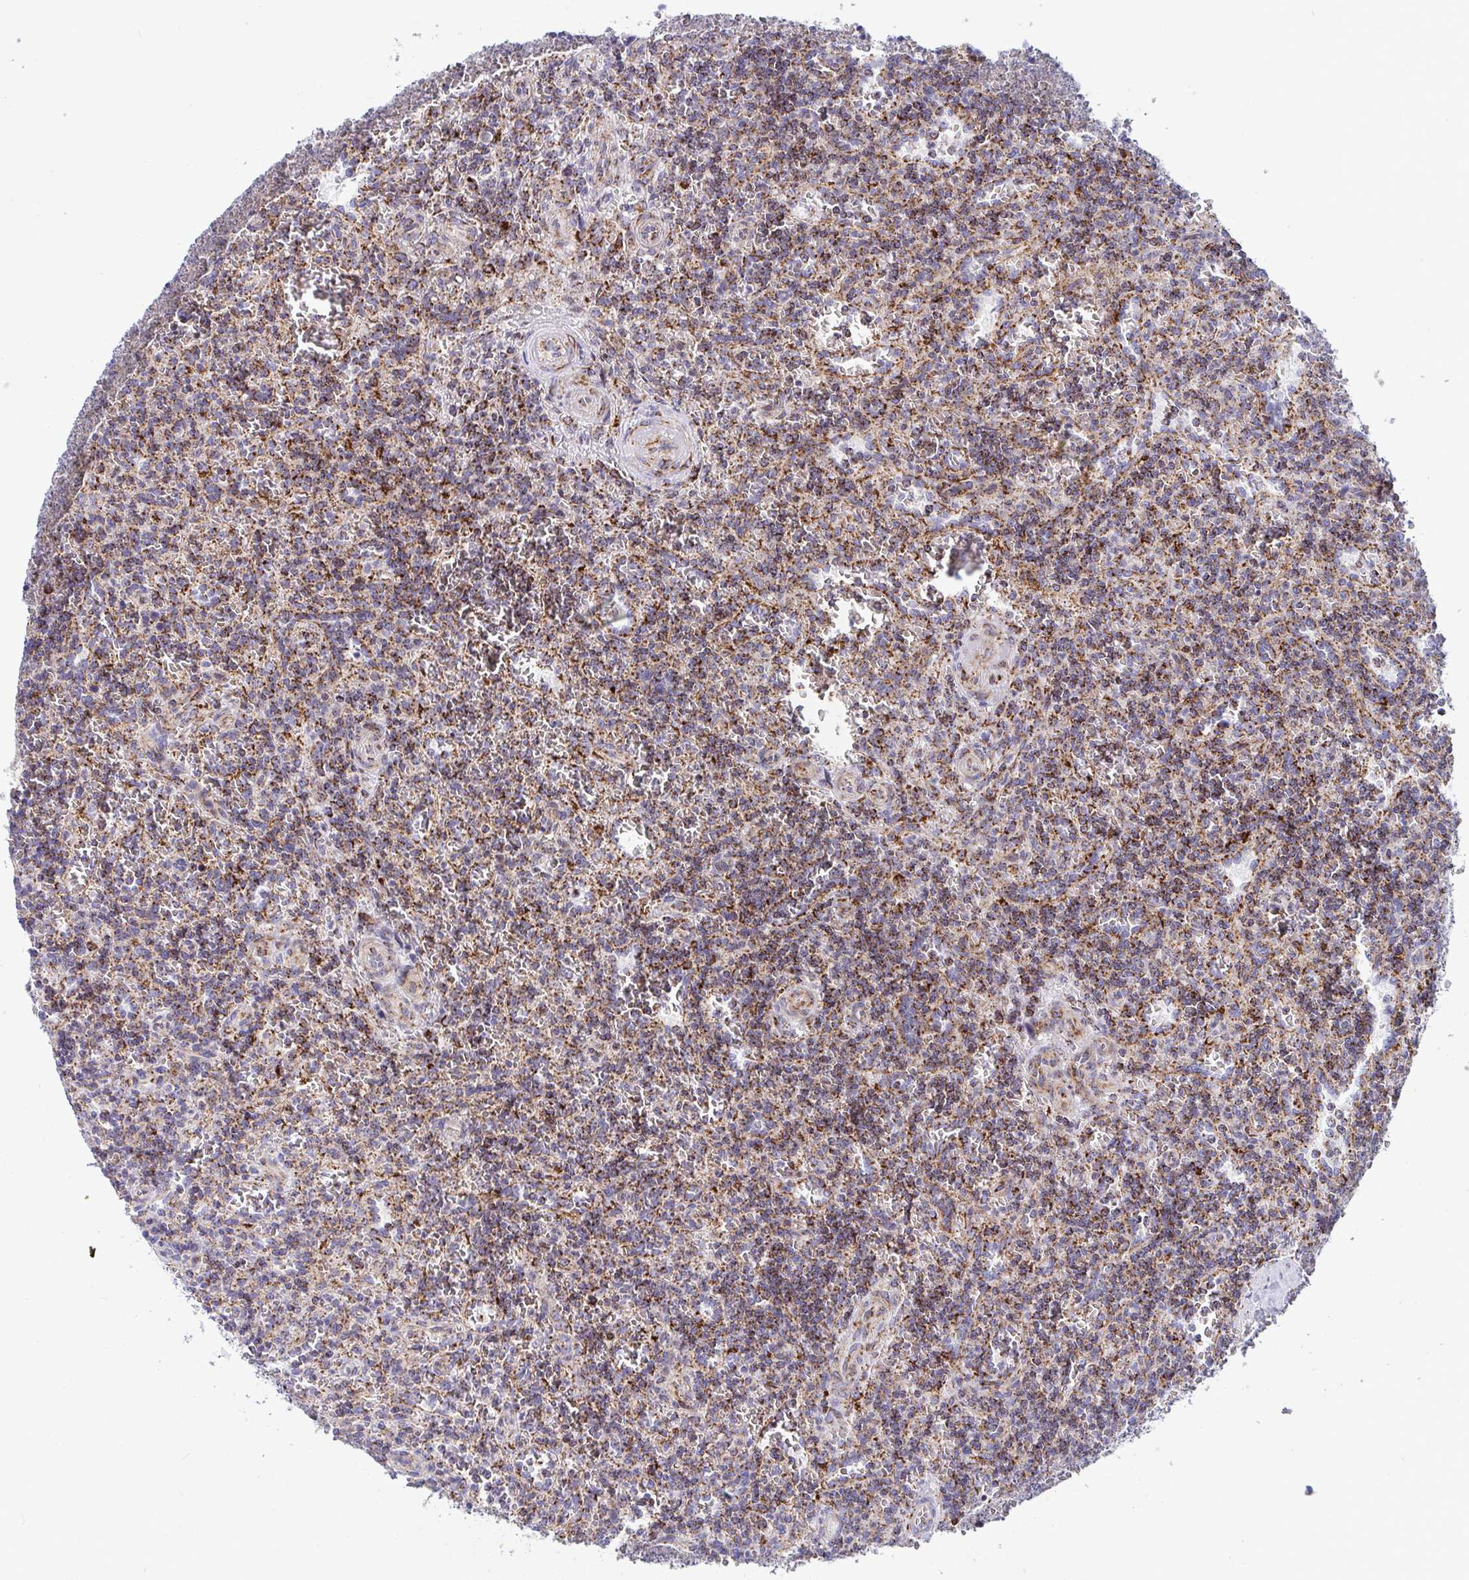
{"staining": {"intensity": "moderate", "quantity": ">75%", "location": "cytoplasmic/membranous"}, "tissue": "lymphoma", "cell_type": "Tumor cells", "image_type": "cancer", "snomed": [{"axis": "morphology", "description": "Malignant lymphoma, non-Hodgkin's type, Low grade"}, {"axis": "topography", "description": "Spleen"}], "caption": "Brown immunohistochemical staining in human lymphoma displays moderate cytoplasmic/membranous staining in about >75% of tumor cells.", "gene": "ATP5MJ", "patient": {"sex": "male", "age": 73}}